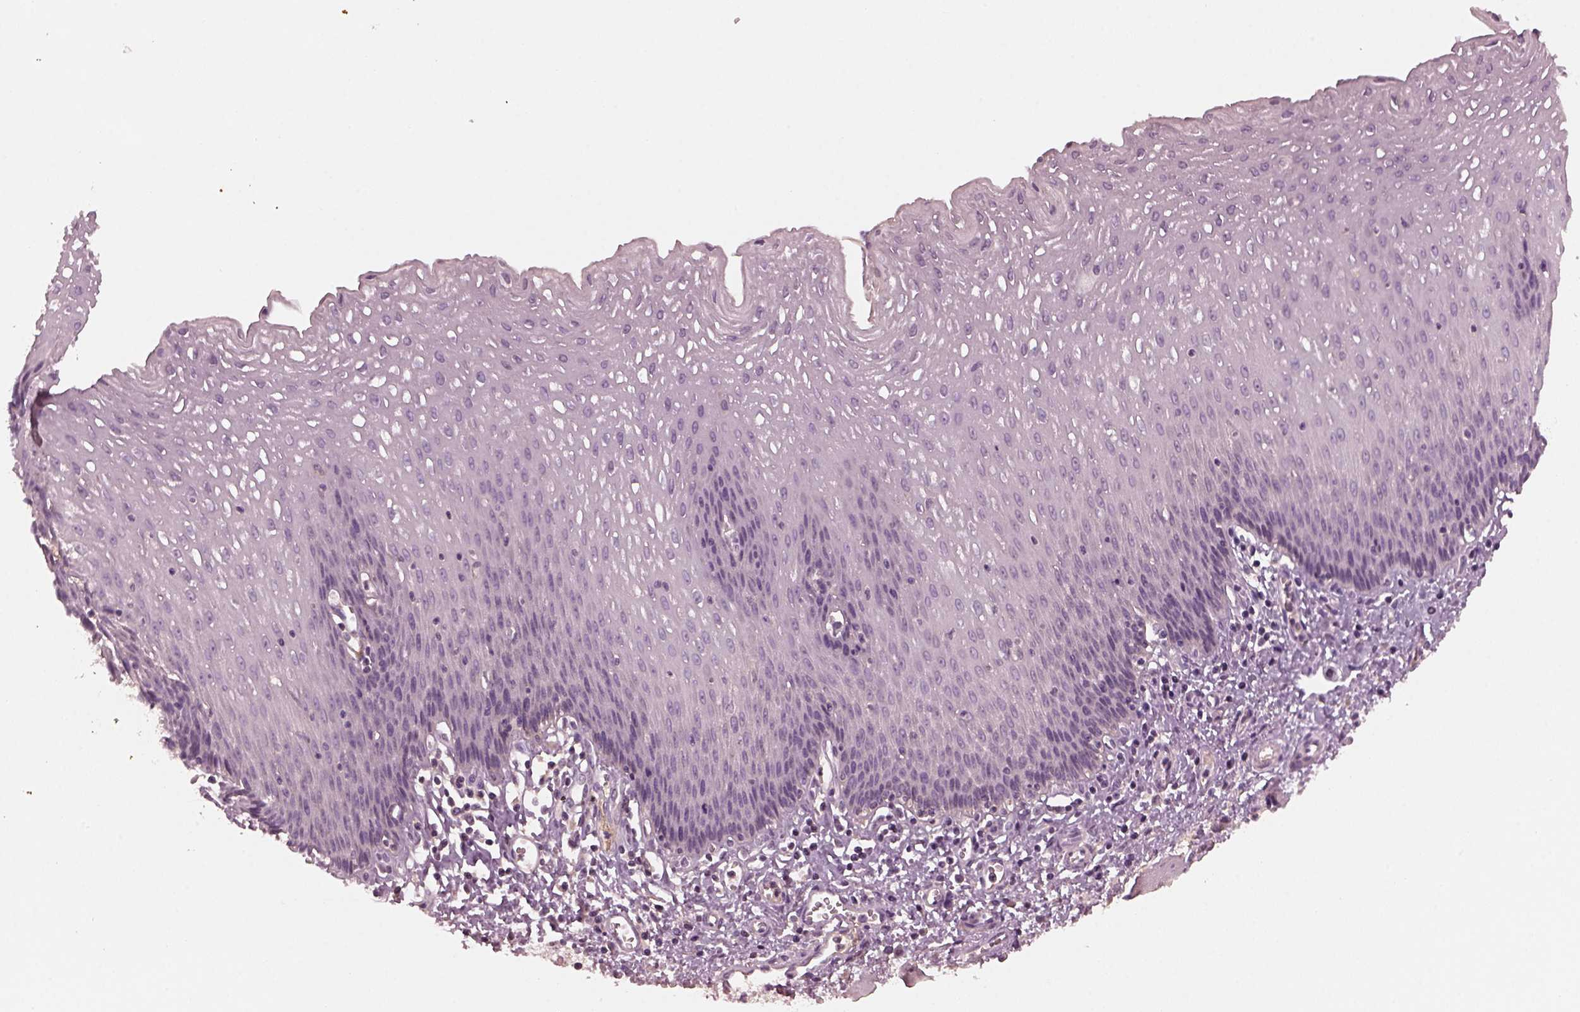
{"staining": {"intensity": "negative", "quantity": "none", "location": "none"}, "tissue": "esophagus", "cell_type": "Squamous epithelial cells", "image_type": "normal", "snomed": [{"axis": "morphology", "description": "Normal tissue, NOS"}, {"axis": "topography", "description": "Esophagus"}], "caption": "The micrograph shows no significant staining in squamous epithelial cells of esophagus. The staining is performed using DAB brown chromogen with nuclei counter-stained in using hematoxylin.", "gene": "PORCN", "patient": {"sex": "female", "age": 64}}